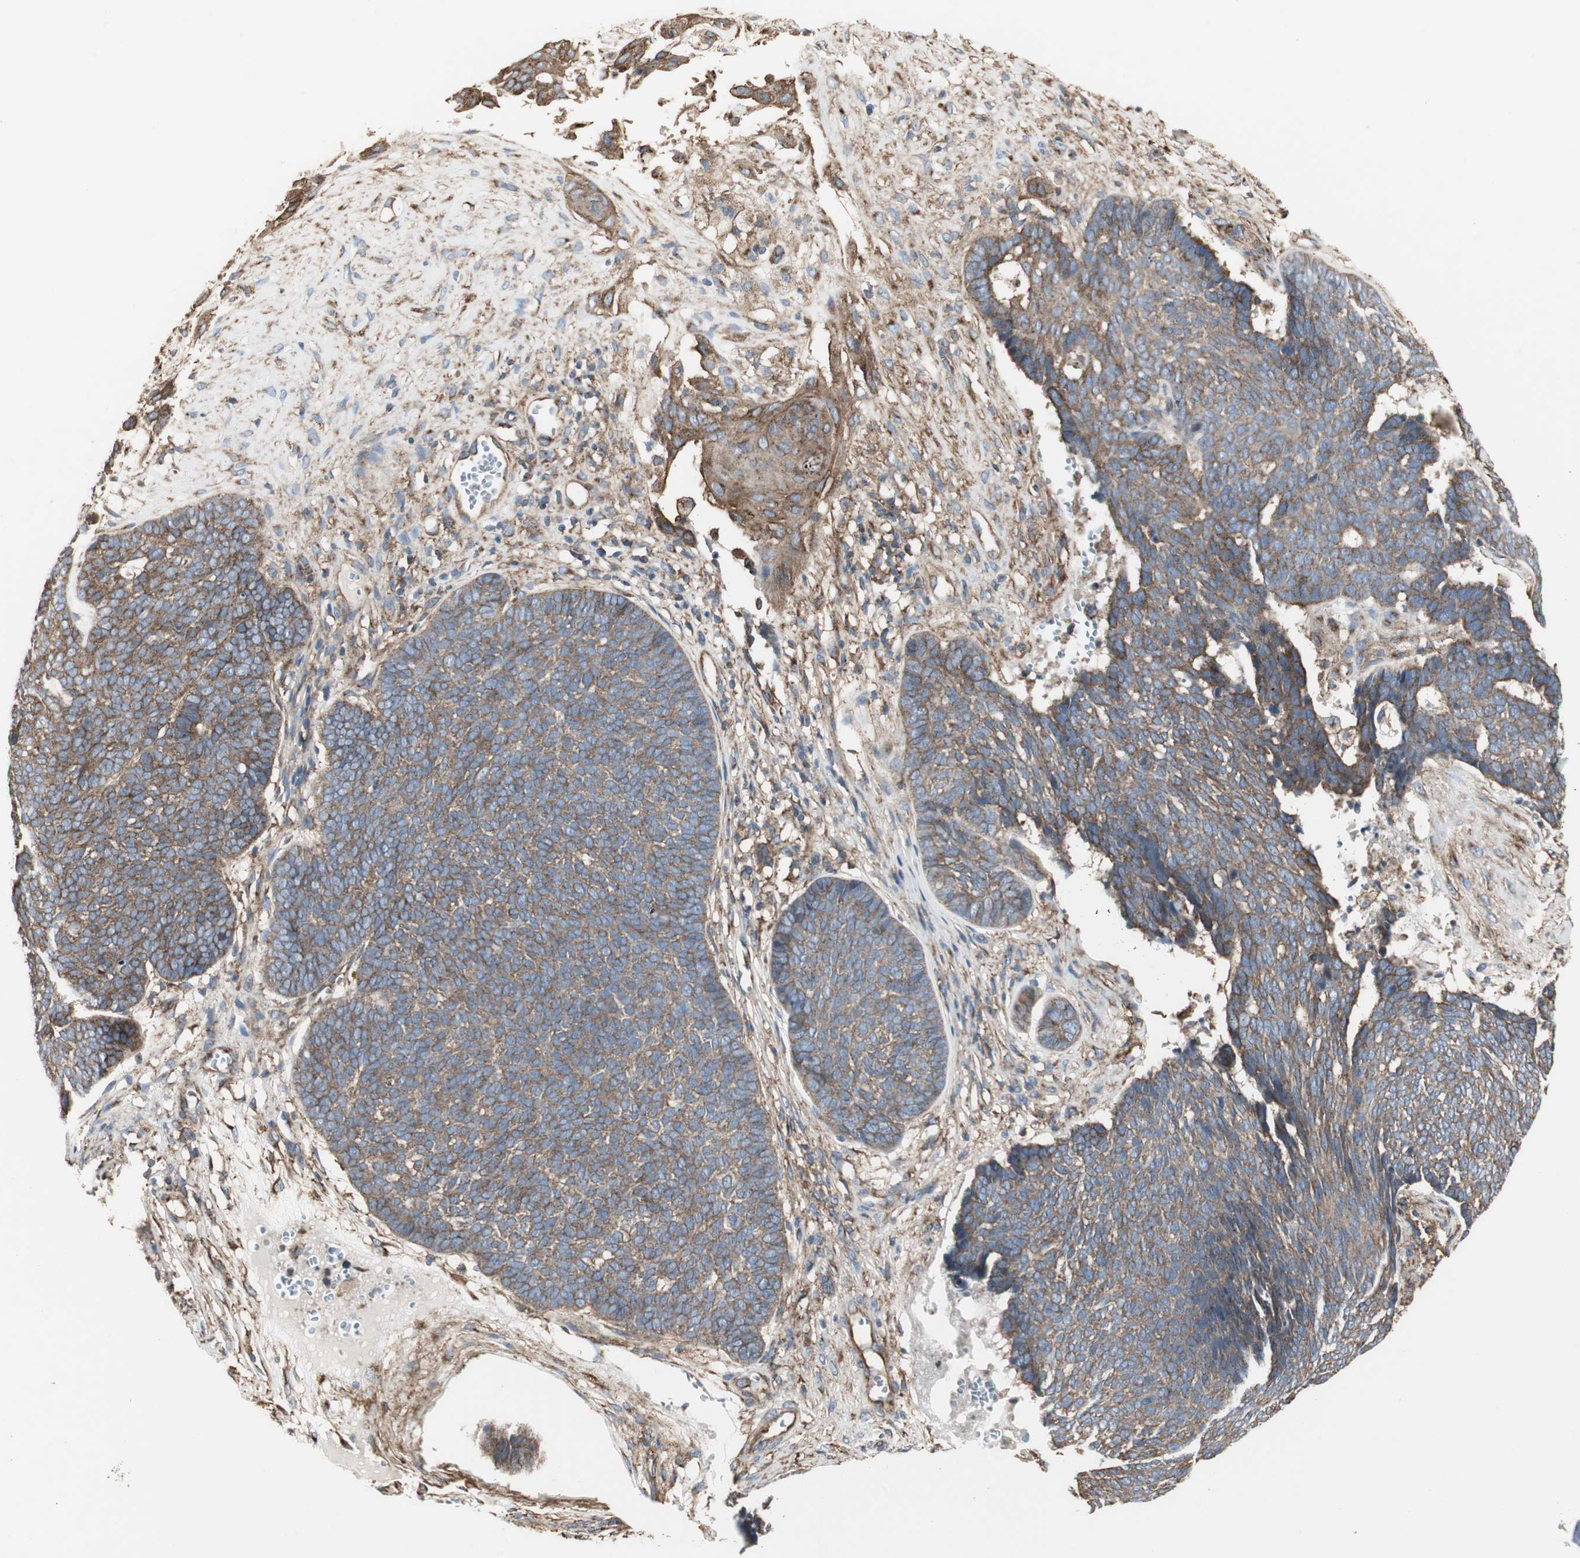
{"staining": {"intensity": "moderate", "quantity": ">75%", "location": "cytoplasmic/membranous"}, "tissue": "skin cancer", "cell_type": "Tumor cells", "image_type": "cancer", "snomed": [{"axis": "morphology", "description": "Basal cell carcinoma"}, {"axis": "topography", "description": "Skin"}], "caption": "Skin basal cell carcinoma tissue reveals moderate cytoplasmic/membranous positivity in approximately >75% of tumor cells, visualized by immunohistochemistry.", "gene": "H6PD", "patient": {"sex": "male", "age": 84}}